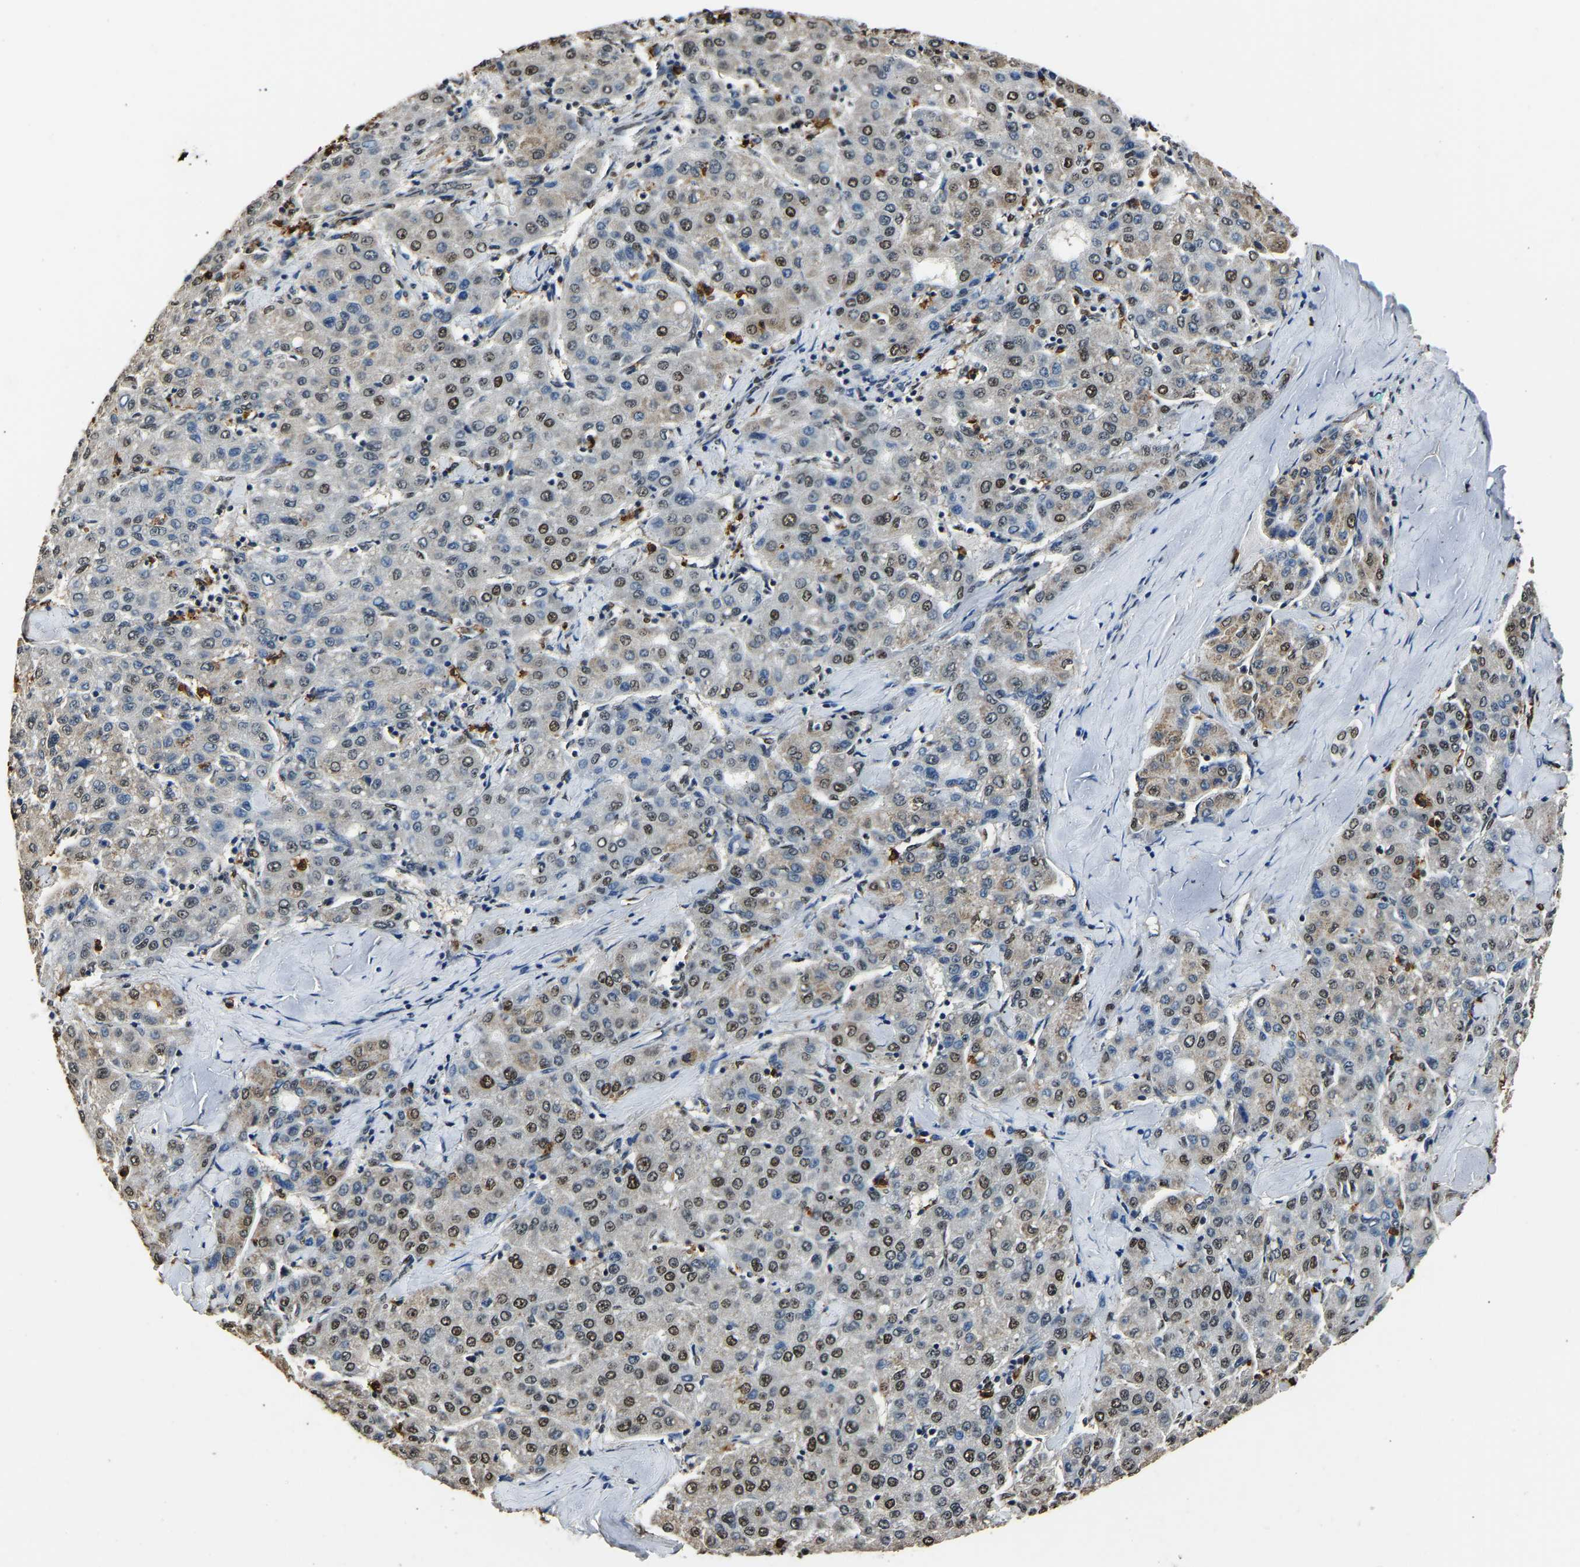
{"staining": {"intensity": "moderate", "quantity": "25%-75%", "location": "nuclear"}, "tissue": "liver cancer", "cell_type": "Tumor cells", "image_type": "cancer", "snomed": [{"axis": "morphology", "description": "Carcinoma, Hepatocellular, NOS"}, {"axis": "topography", "description": "Liver"}], "caption": "Human liver cancer (hepatocellular carcinoma) stained for a protein (brown) shows moderate nuclear positive expression in about 25%-75% of tumor cells.", "gene": "SAFB", "patient": {"sex": "male", "age": 65}}